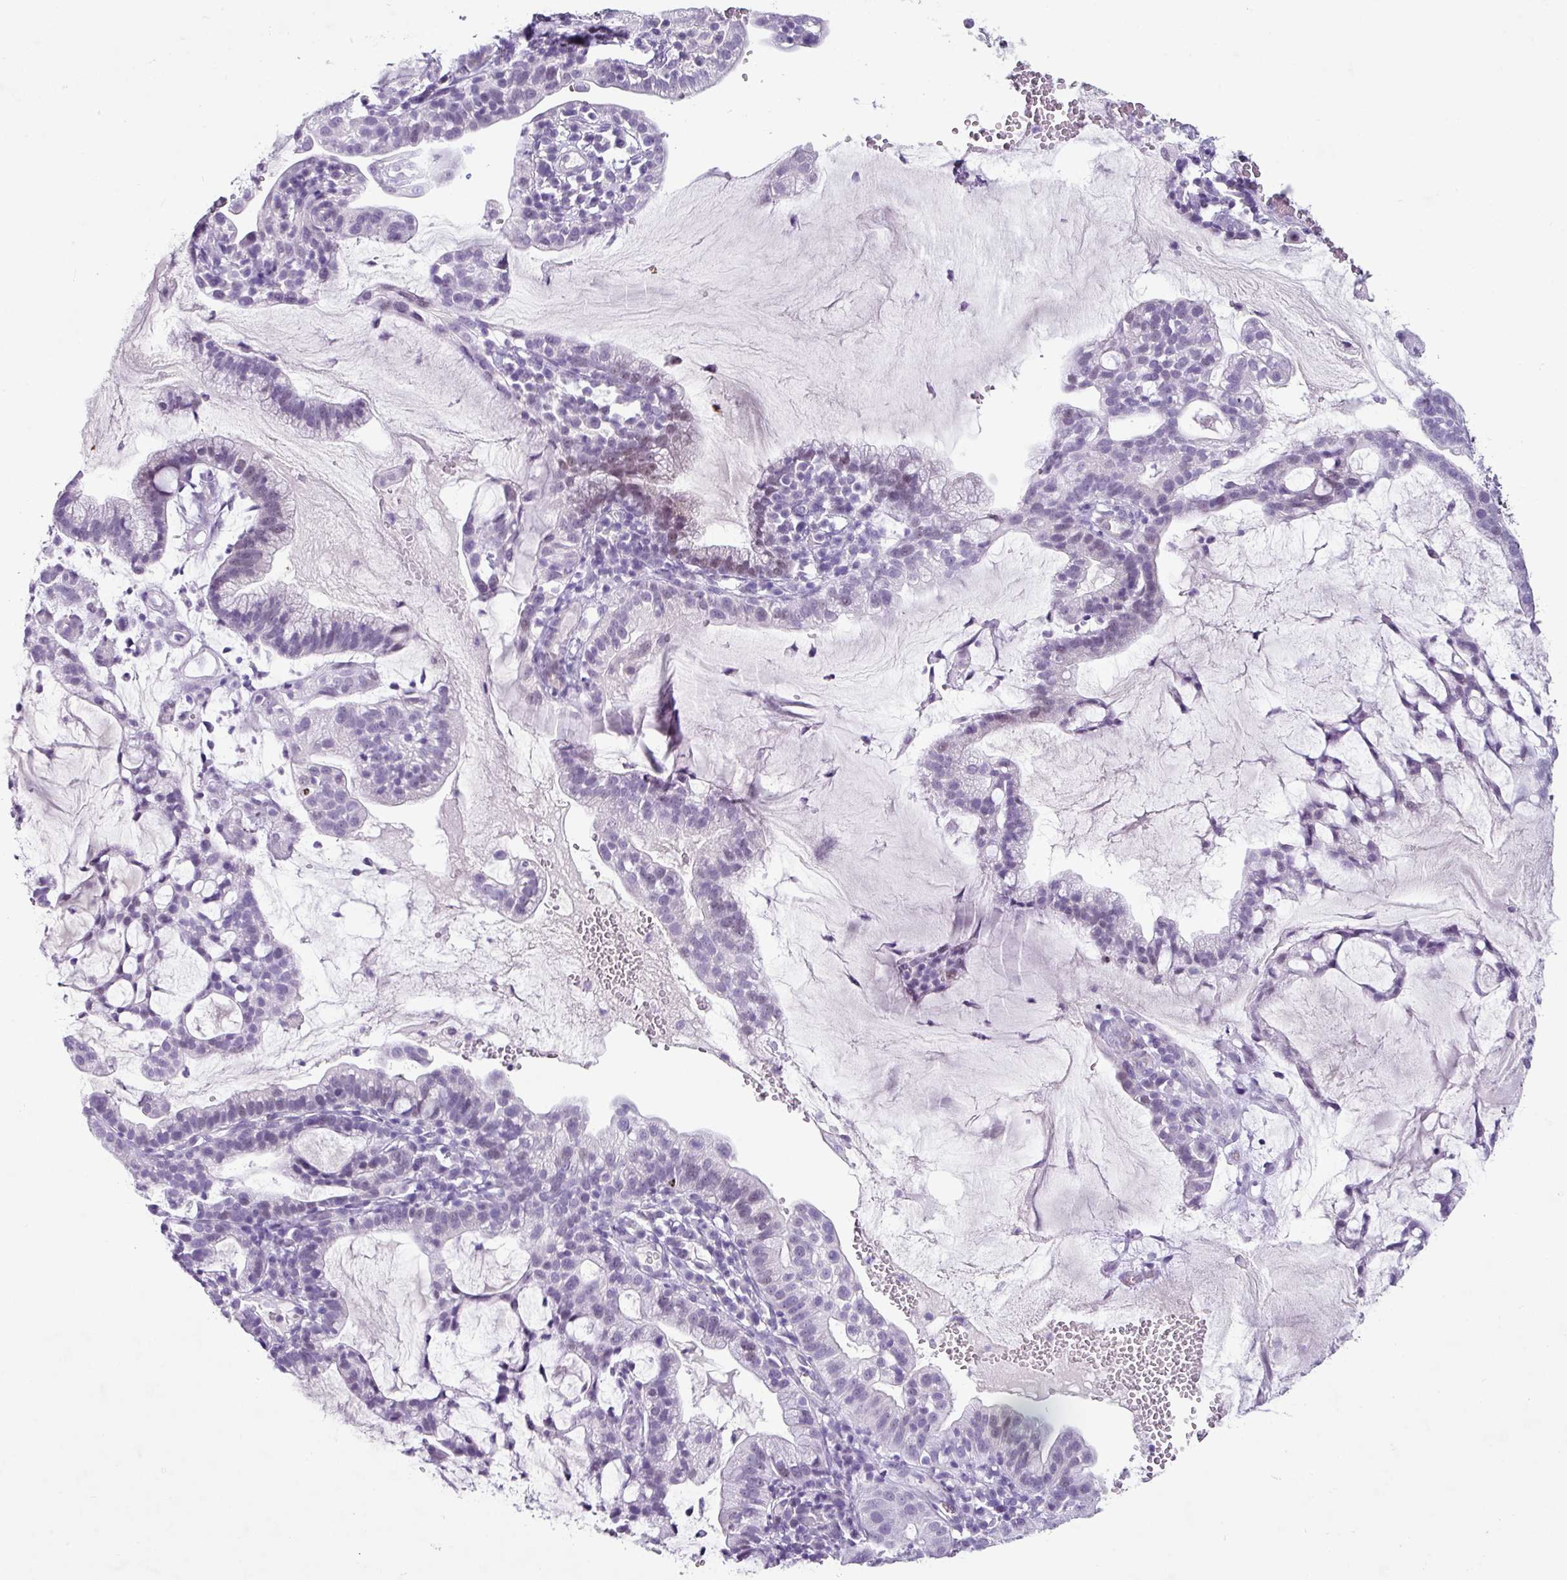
{"staining": {"intensity": "negative", "quantity": "none", "location": "none"}, "tissue": "cervical cancer", "cell_type": "Tumor cells", "image_type": "cancer", "snomed": [{"axis": "morphology", "description": "Adenocarcinoma, NOS"}, {"axis": "topography", "description": "Cervix"}], "caption": "Tumor cells show no significant staining in cervical adenocarcinoma.", "gene": "TRA2A", "patient": {"sex": "female", "age": 41}}